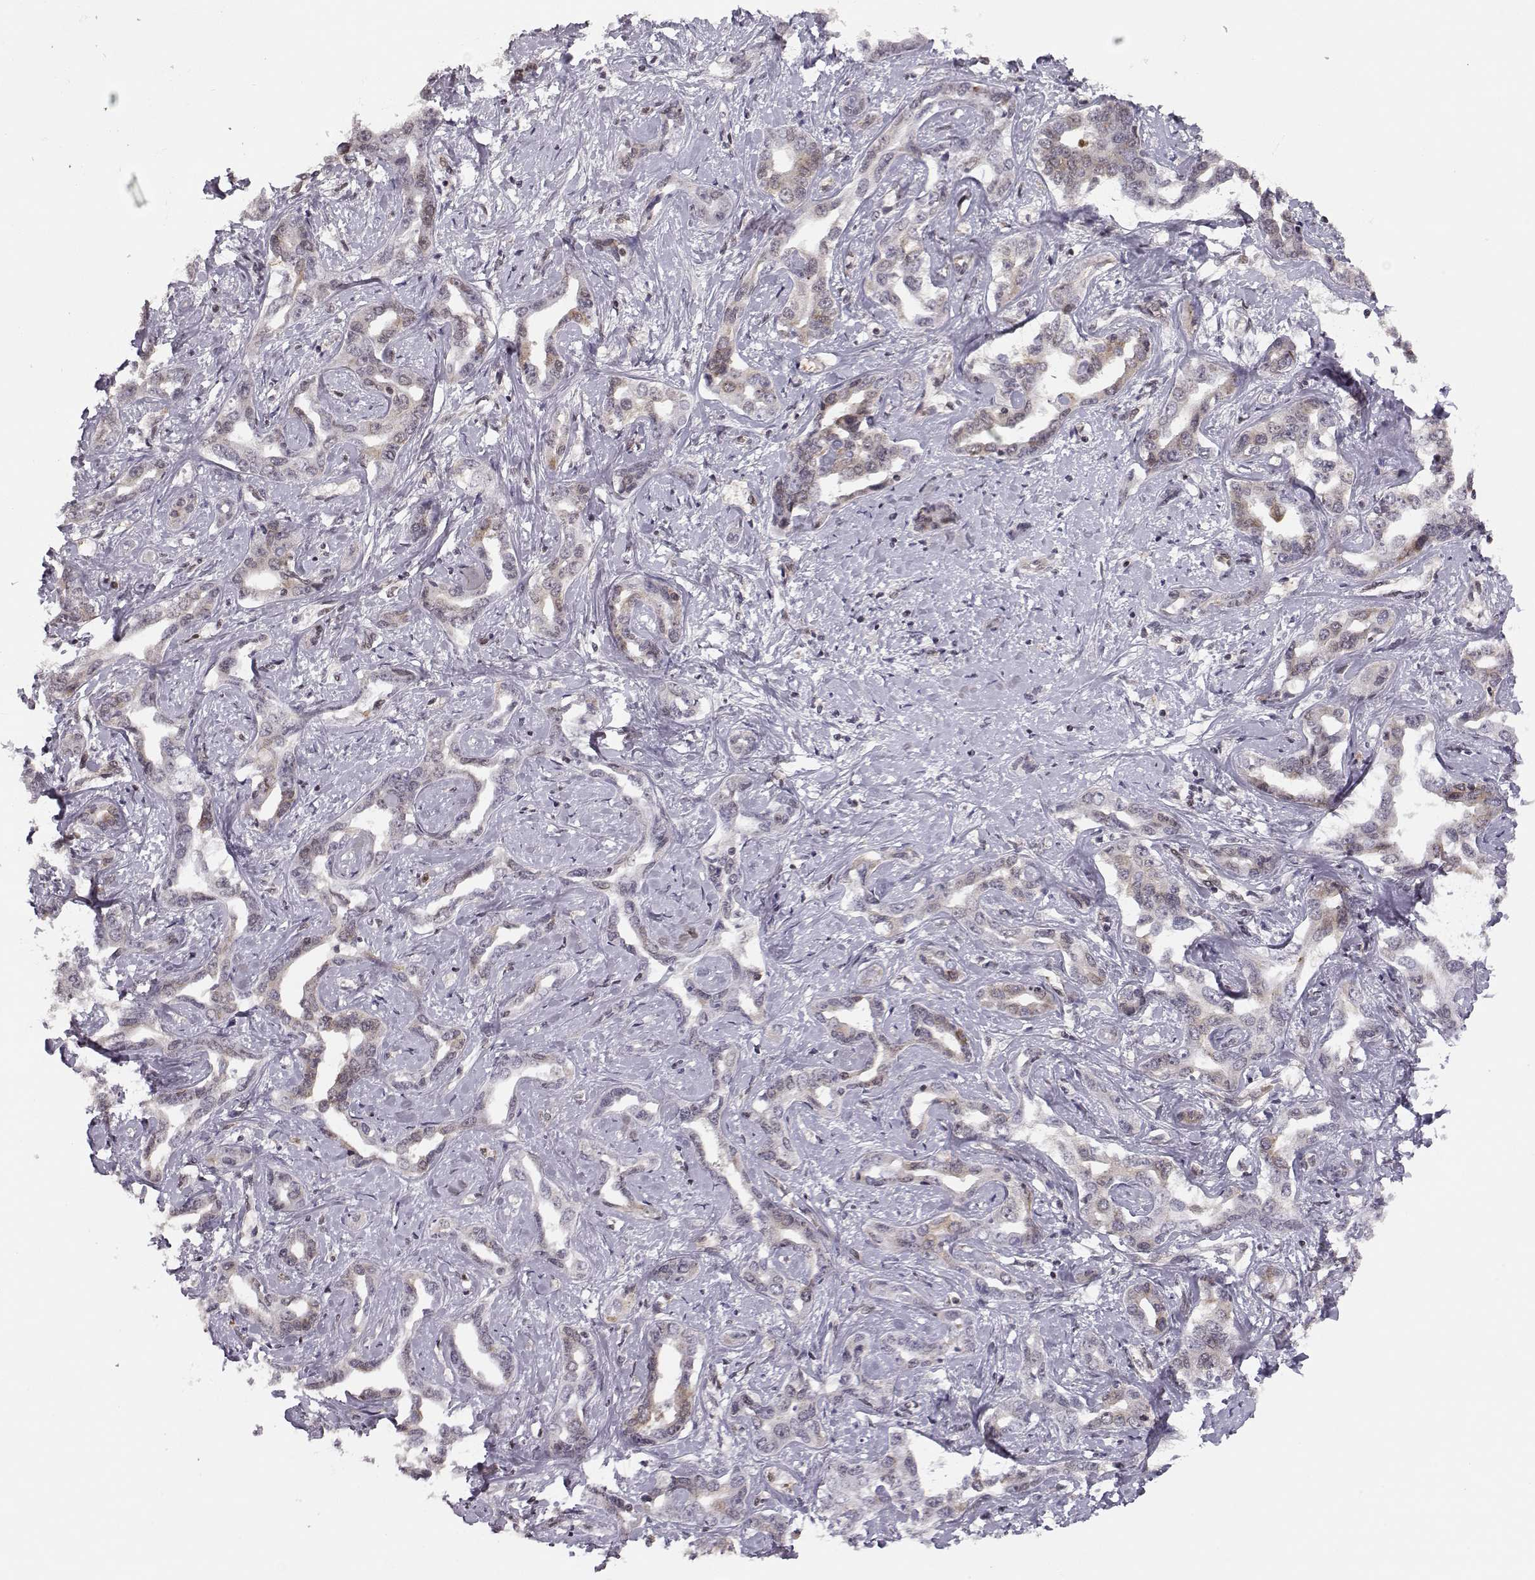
{"staining": {"intensity": "weak", "quantity": "25%-75%", "location": "cytoplasmic/membranous"}, "tissue": "liver cancer", "cell_type": "Tumor cells", "image_type": "cancer", "snomed": [{"axis": "morphology", "description": "Cholangiocarcinoma"}, {"axis": "topography", "description": "Liver"}], "caption": "Immunohistochemistry histopathology image of neoplastic tissue: human liver cancer (cholangiocarcinoma) stained using immunohistochemistry (IHC) displays low levels of weak protein expression localized specifically in the cytoplasmic/membranous of tumor cells, appearing as a cytoplasmic/membranous brown color.", "gene": "KIF13B", "patient": {"sex": "male", "age": 59}}